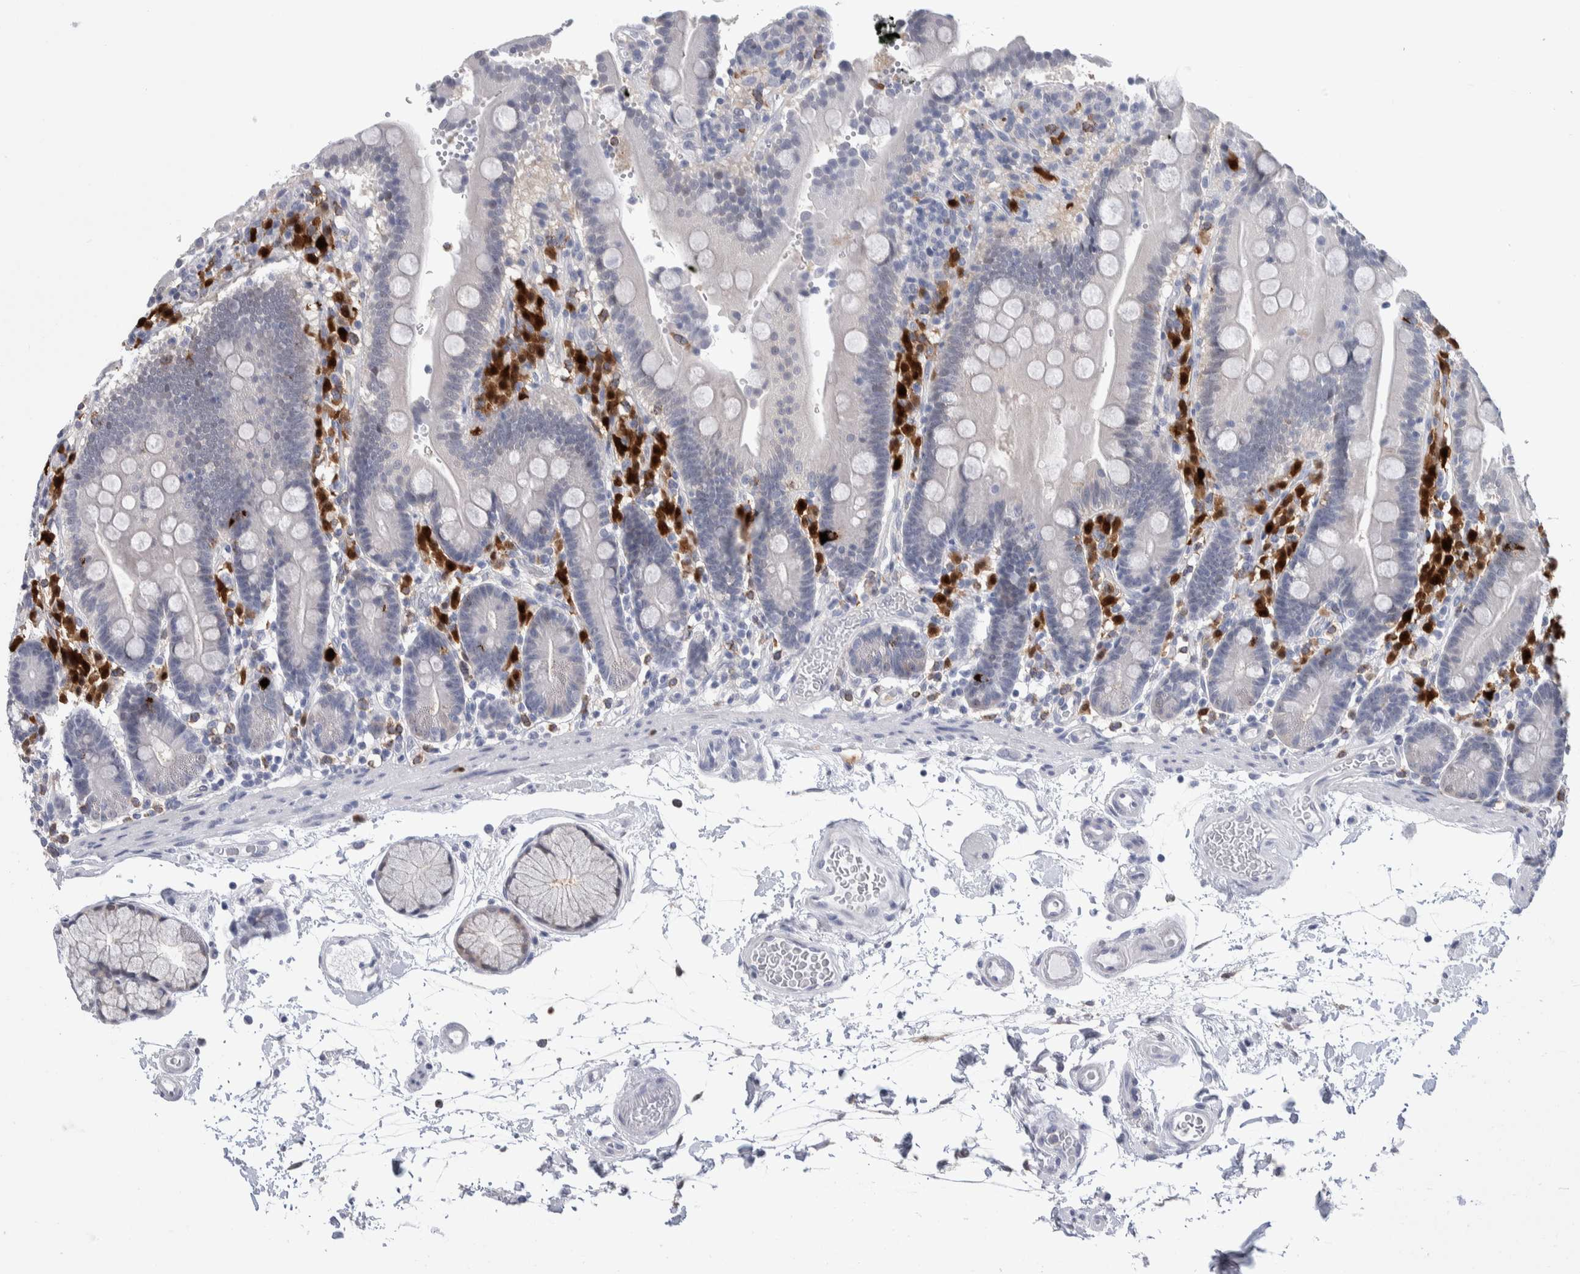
{"staining": {"intensity": "negative", "quantity": "none", "location": "none"}, "tissue": "duodenum", "cell_type": "Glandular cells", "image_type": "normal", "snomed": [{"axis": "morphology", "description": "Normal tissue, NOS"}, {"axis": "topography", "description": "Small intestine, NOS"}], "caption": "Immunohistochemical staining of benign human duodenum reveals no significant positivity in glandular cells.", "gene": "LURAP1L", "patient": {"sex": "female", "age": 71}}